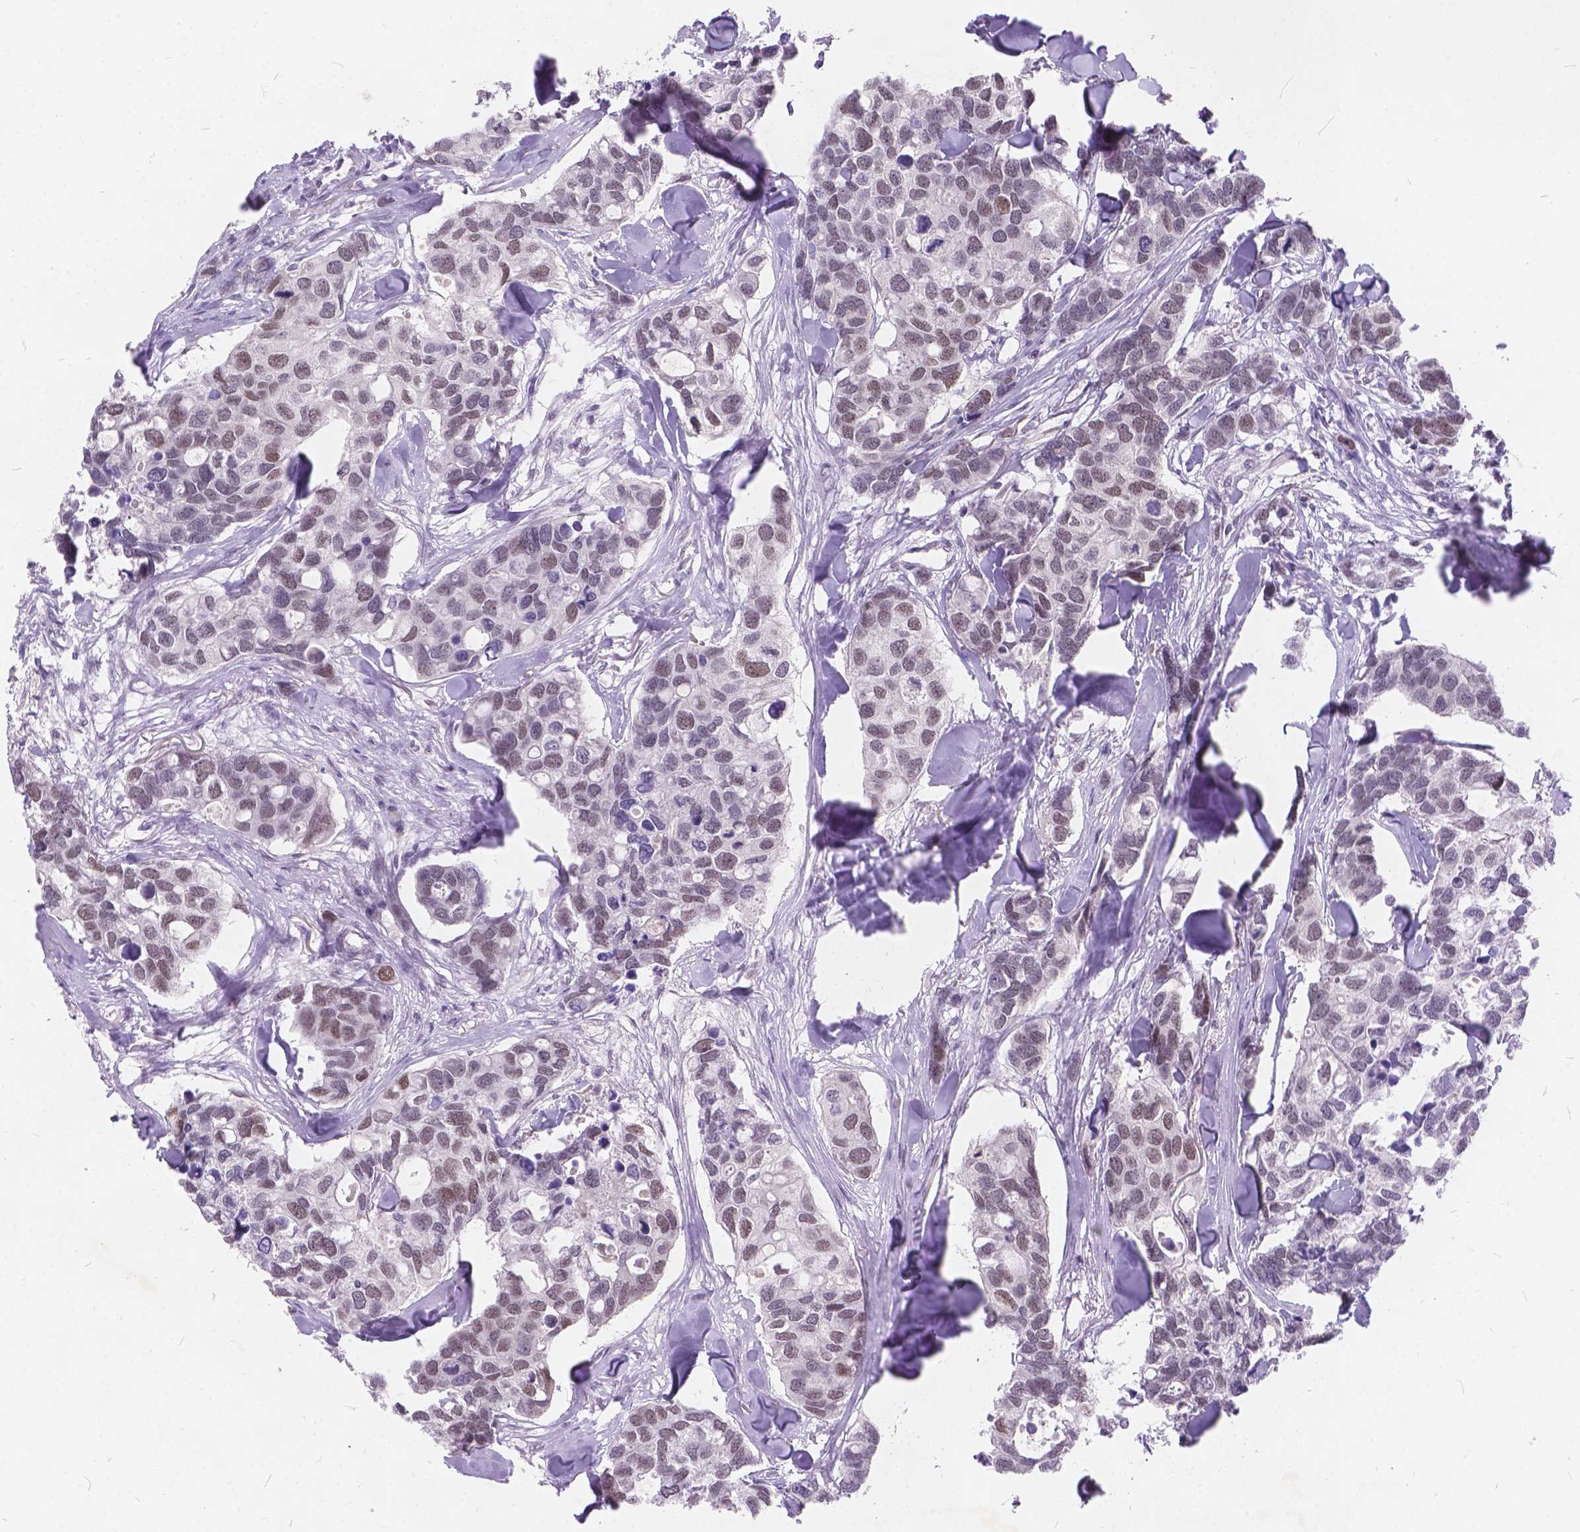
{"staining": {"intensity": "weak", "quantity": "25%-75%", "location": "nuclear"}, "tissue": "breast cancer", "cell_type": "Tumor cells", "image_type": "cancer", "snomed": [{"axis": "morphology", "description": "Duct carcinoma"}, {"axis": "topography", "description": "Breast"}], "caption": "Human intraductal carcinoma (breast) stained with a protein marker reveals weak staining in tumor cells.", "gene": "FAM53A", "patient": {"sex": "female", "age": 83}}